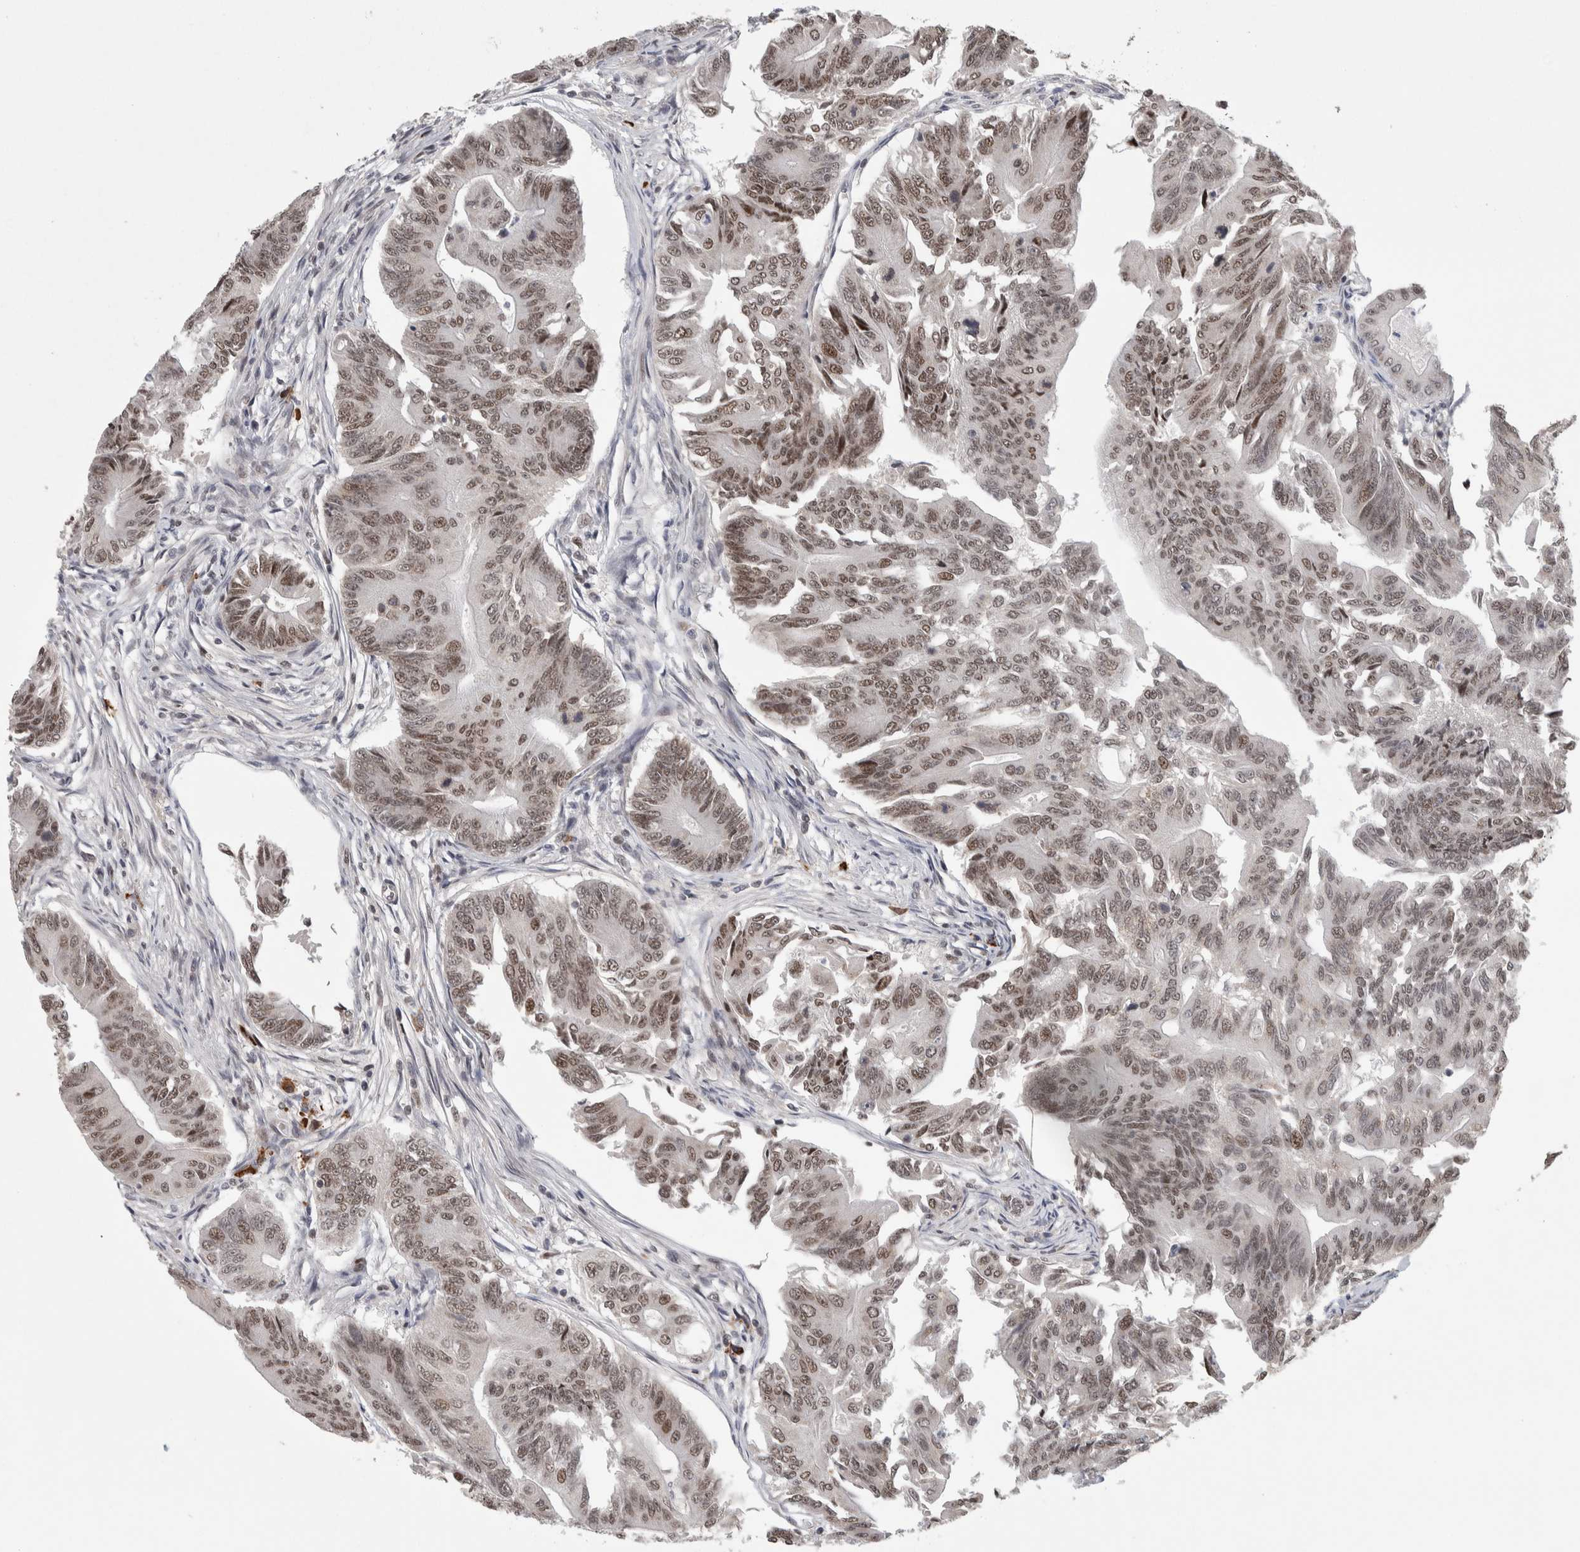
{"staining": {"intensity": "moderate", "quantity": ">75%", "location": "nuclear"}, "tissue": "colorectal cancer", "cell_type": "Tumor cells", "image_type": "cancer", "snomed": [{"axis": "morphology", "description": "Adenoma, NOS"}, {"axis": "morphology", "description": "Adenocarcinoma, NOS"}, {"axis": "topography", "description": "Colon"}], "caption": "Tumor cells exhibit moderate nuclear expression in approximately >75% of cells in adenocarcinoma (colorectal). Nuclei are stained in blue.", "gene": "ZNF592", "patient": {"sex": "male", "age": 79}}